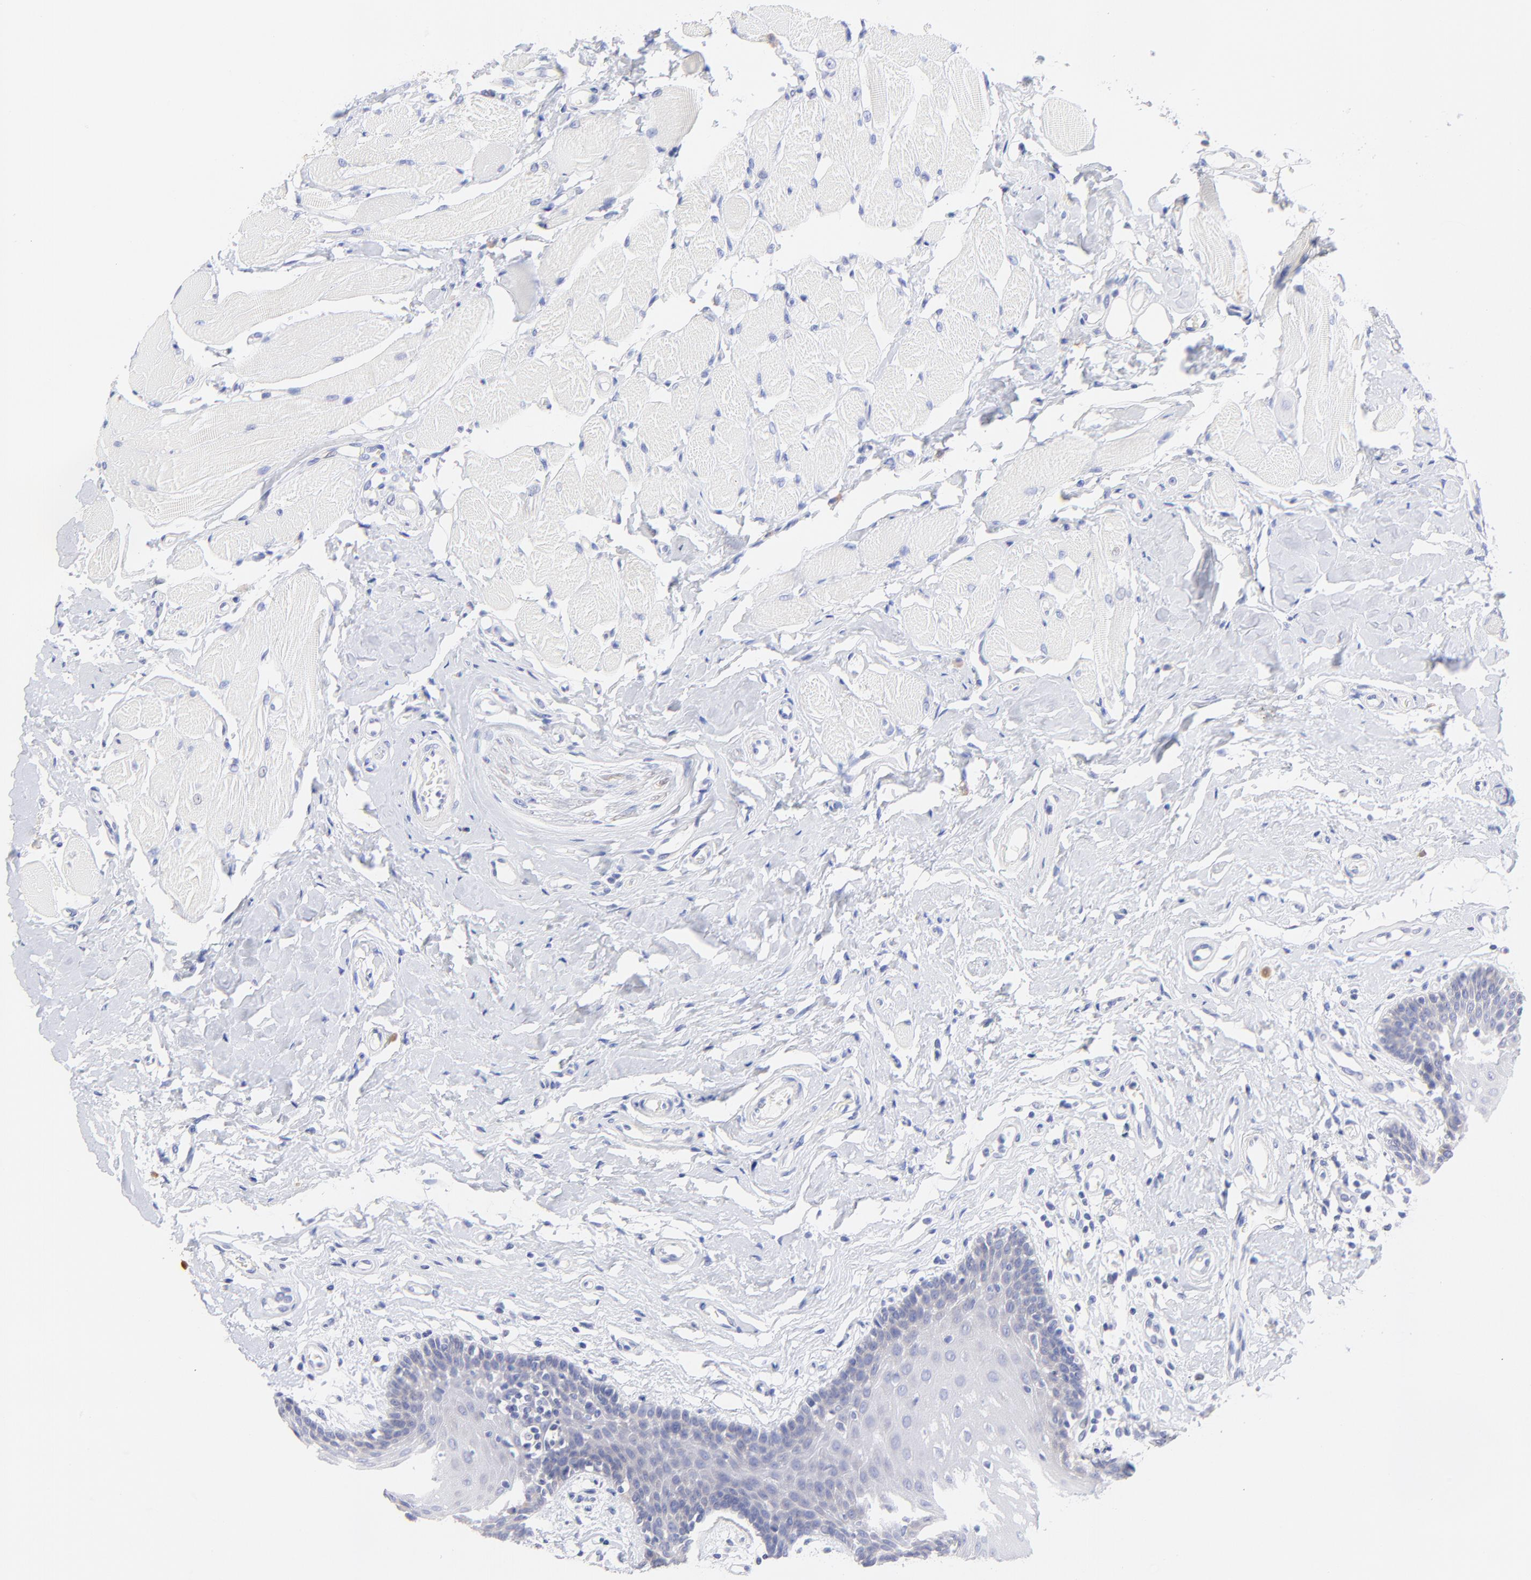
{"staining": {"intensity": "negative", "quantity": "none", "location": "none"}, "tissue": "oral mucosa", "cell_type": "Squamous epithelial cells", "image_type": "normal", "snomed": [{"axis": "morphology", "description": "Normal tissue, NOS"}, {"axis": "topography", "description": "Oral tissue"}], "caption": "A micrograph of human oral mucosa is negative for staining in squamous epithelial cells. (IHC, brightfield microscopy, high magnification).", "gene": "EBP", "patient": {"sex": "male", "age": 62}}